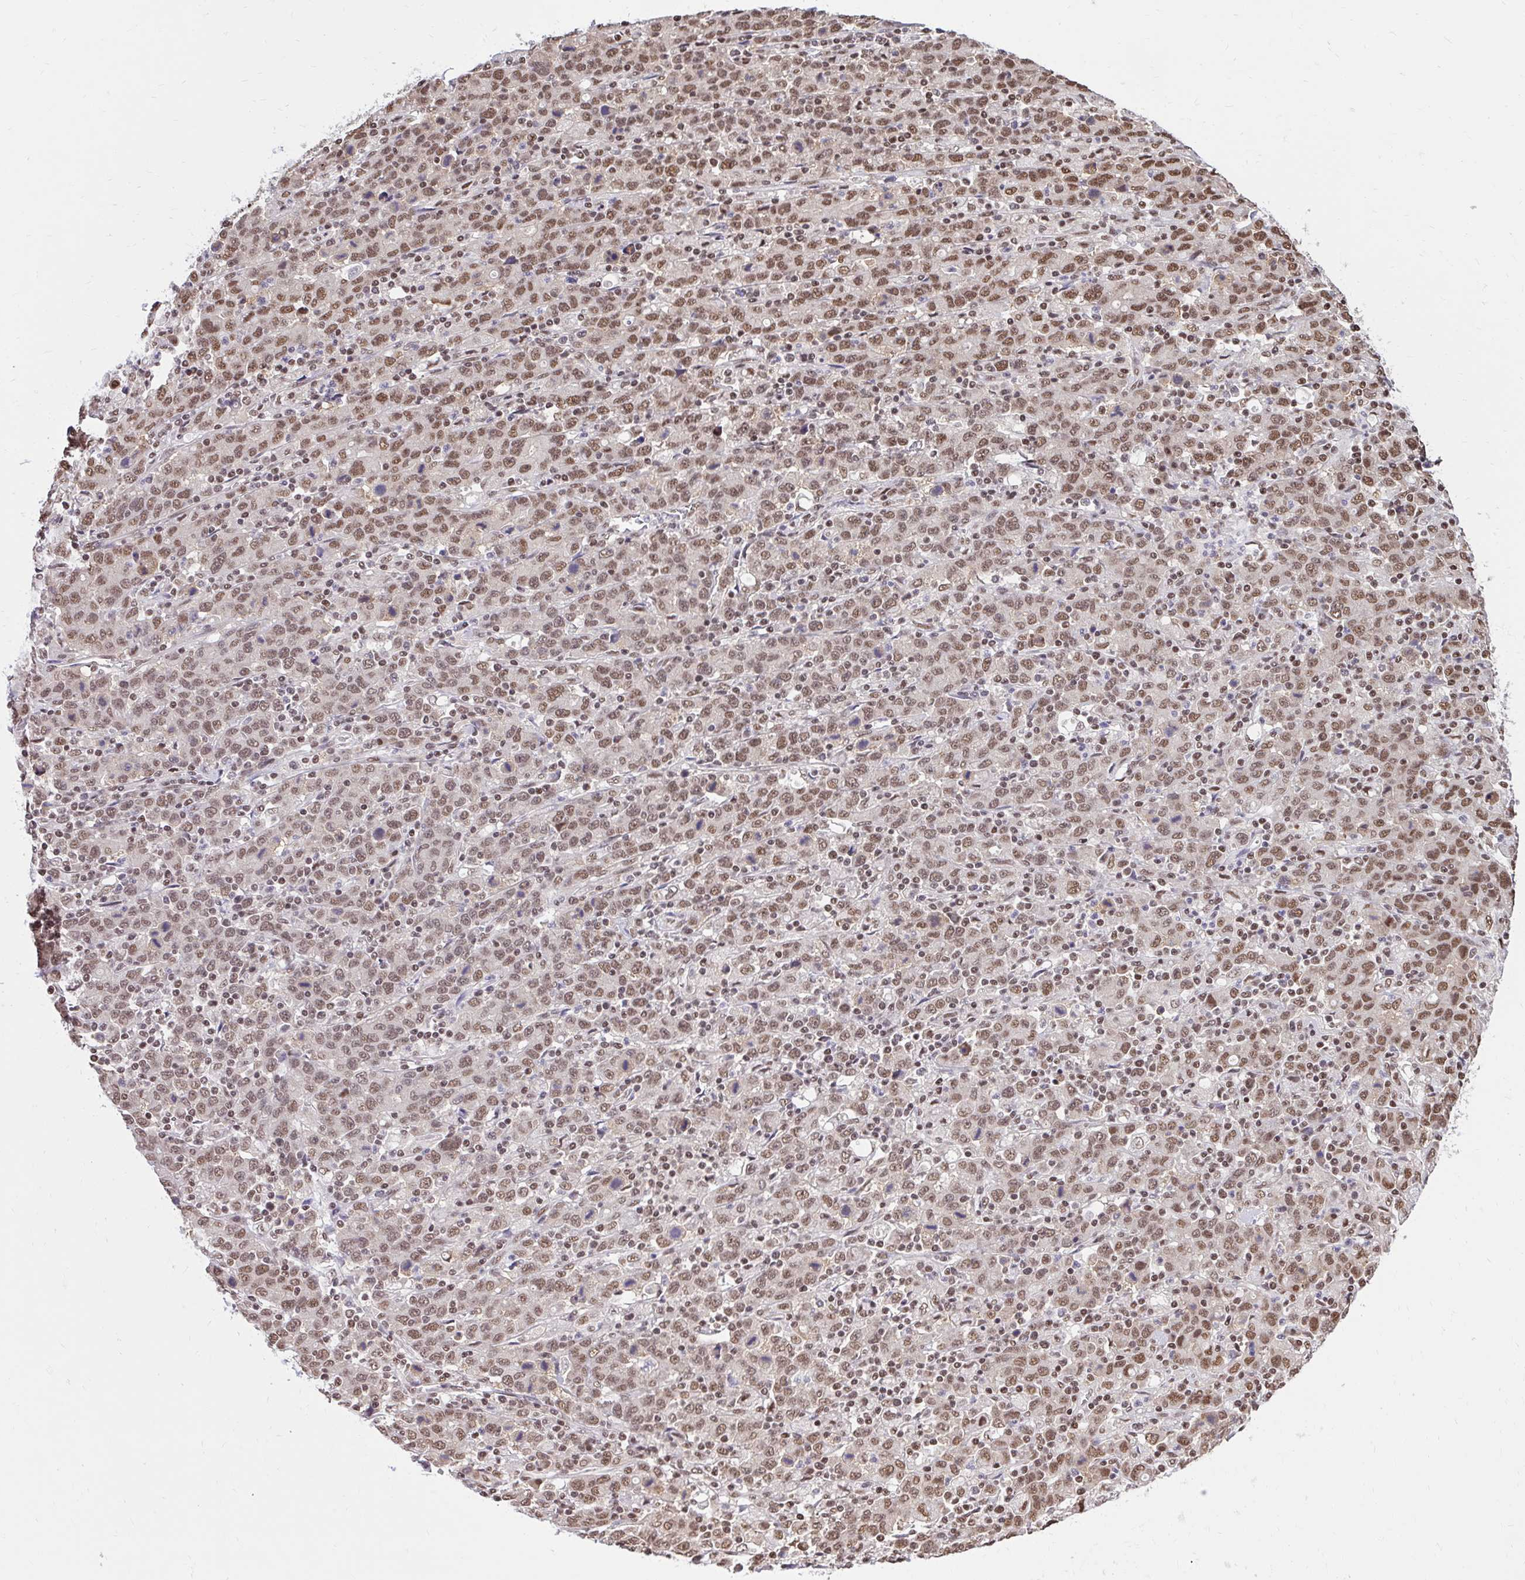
{"staining": {"intensity": "moderate", "quantity": ">75%", "location": "nuclear"}, "tissue": "stomach cancer", "cell_type": "Tumor cells", "image_type": "cancer", "snomed": [{"axis": "morphology", "description": "Adenocarcinoma, NOS"}, {"axis": "topography", "description": "Stomach, upper"}], "caption": "Human adenocarcinoma (stomach) stained with a protein marker shows moderate staining in tumor cells.", "gene": "ABCA9", "patient": {"sex": "male", "age": 69}}